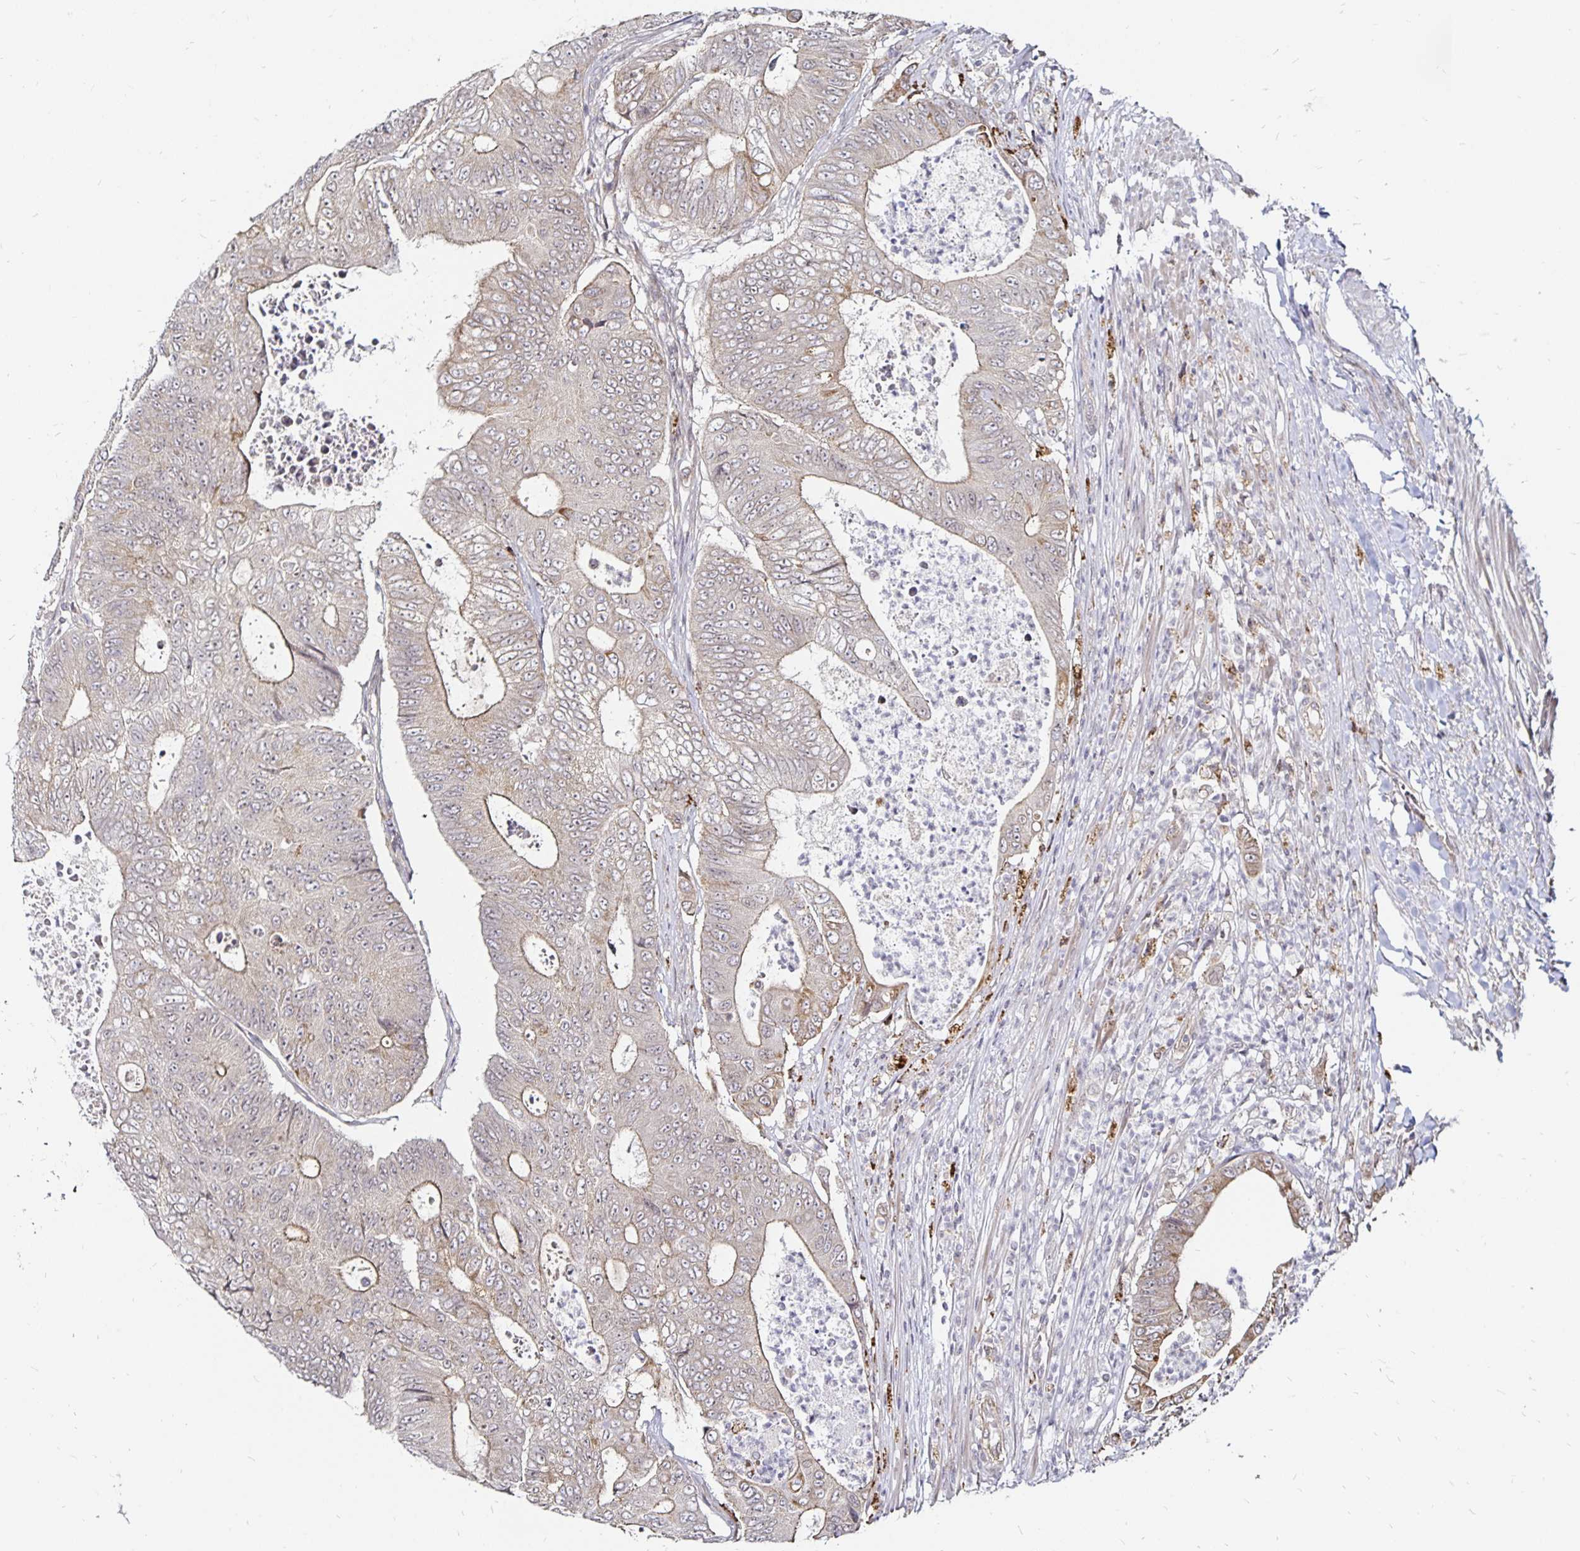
{"staining": {"intensity": "weak", "quantity": "25%-75%", "location": "cytoplasmic/membranous"}, "tissue": "colorectal cancer", "cell_type": "Tumor cells", "image_type": "cancer", "snomed": [{"axis": "morphology", "description": "Adenocarcinoma, NOS"}, {"axis": "topography", "description": "Colon"}], "caption": "Tumor cells display low levels of weak cytoplasmic/membranous staining in about 25%-75% of cells in human adenocarcinoma (colorectal).", "gene": "CYP27A1", "patient": {"sex": "female", "age": 48}}